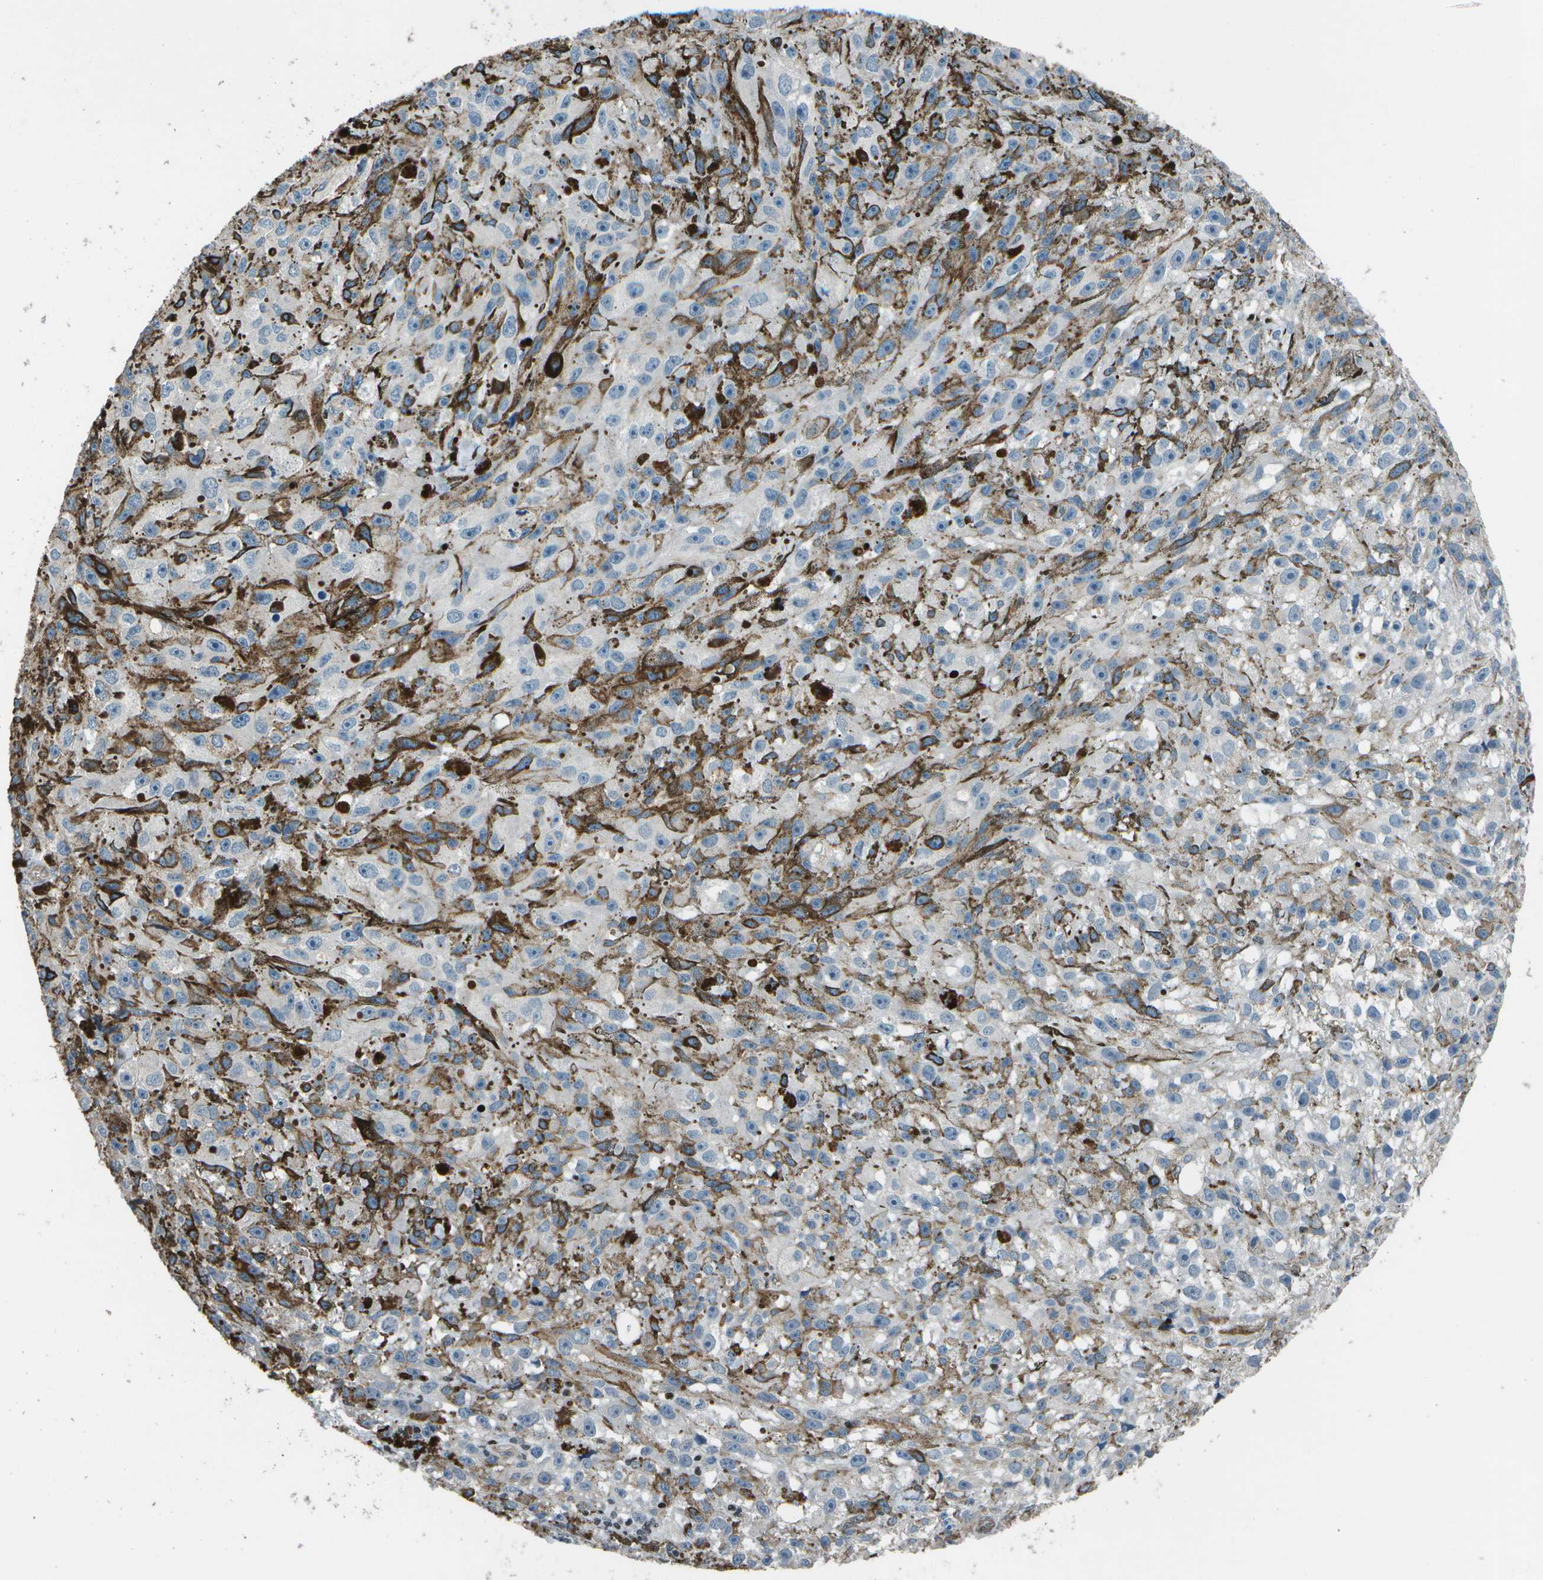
{"staining": {"intensity": "negative", "quantity": "none", "location": "none"}, "tissue": "melanoma", "cell_type": "Tumor cells", "image_type": "cancer", "snomed": [{"axis": "morphology", "description": "Malignant melanoma, NOS"}, {"axis": "topography", "description": "Skin"}], "caption": "This is a photomicrograph of immunohistochemistry (IHC) staining of melanoma, which shows no expression in tumor cells.", "gene": "PDLIM1", "patient": {"sex": "female", "age": 104}}